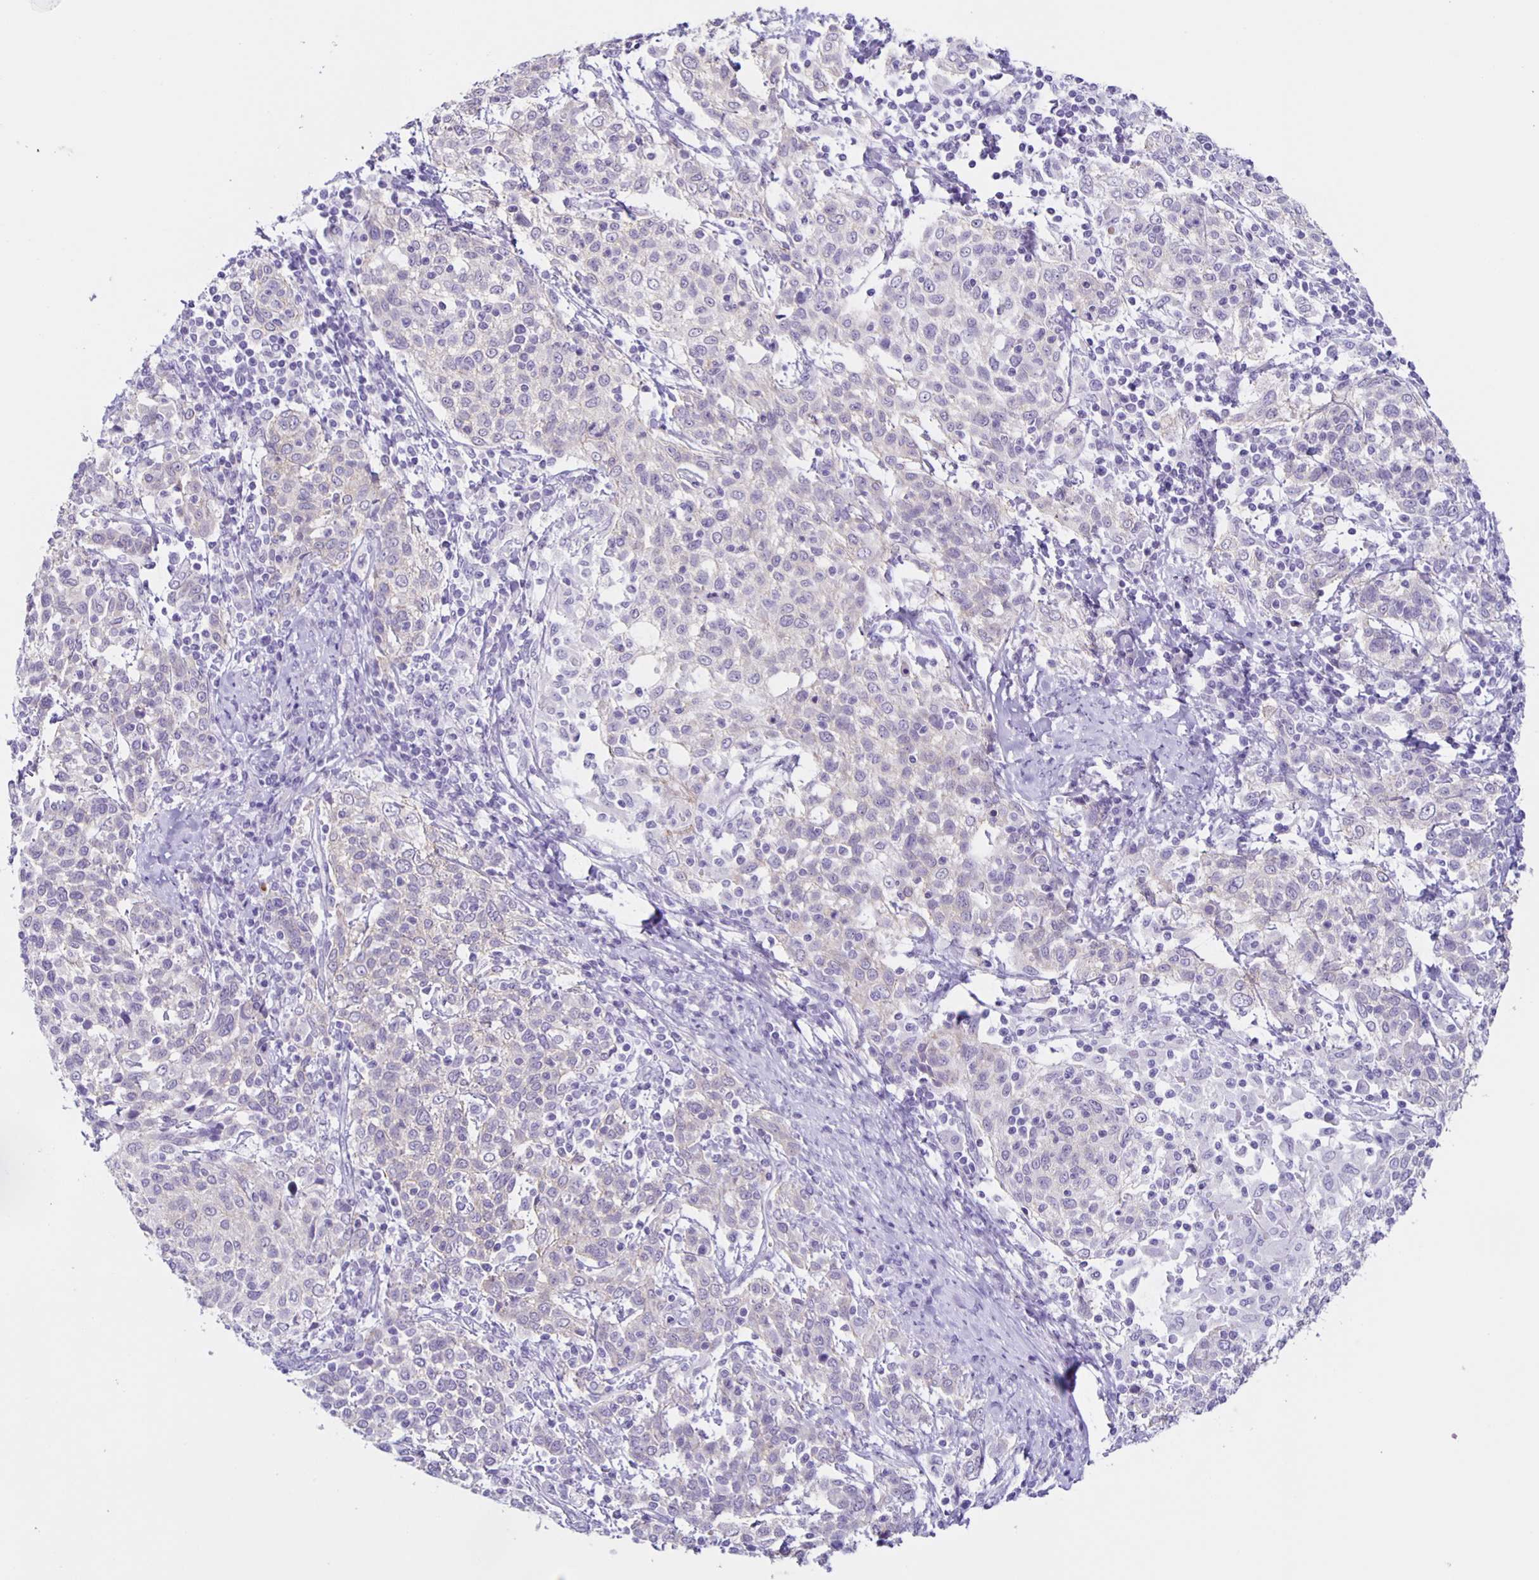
{"staining": {"intensity": "negative", "quantity": "none", "location": "none"}, "tissue": "cervical cancer", "cell_type": "Tumor cells", "image_type": "cancer", "snomed": [{"axis": "morphology", "description": "Squamous cell carcinoma, NOS"}, {"axis": "topography", "description": "Cervix"}], "caption": "Squamous cell carcinoma (cervical) was stained to show a protein in brown. There is no significant expression in tumor cells.", "gene": "SLC12A3", "patient": {"sex": "female", "age": 61}}